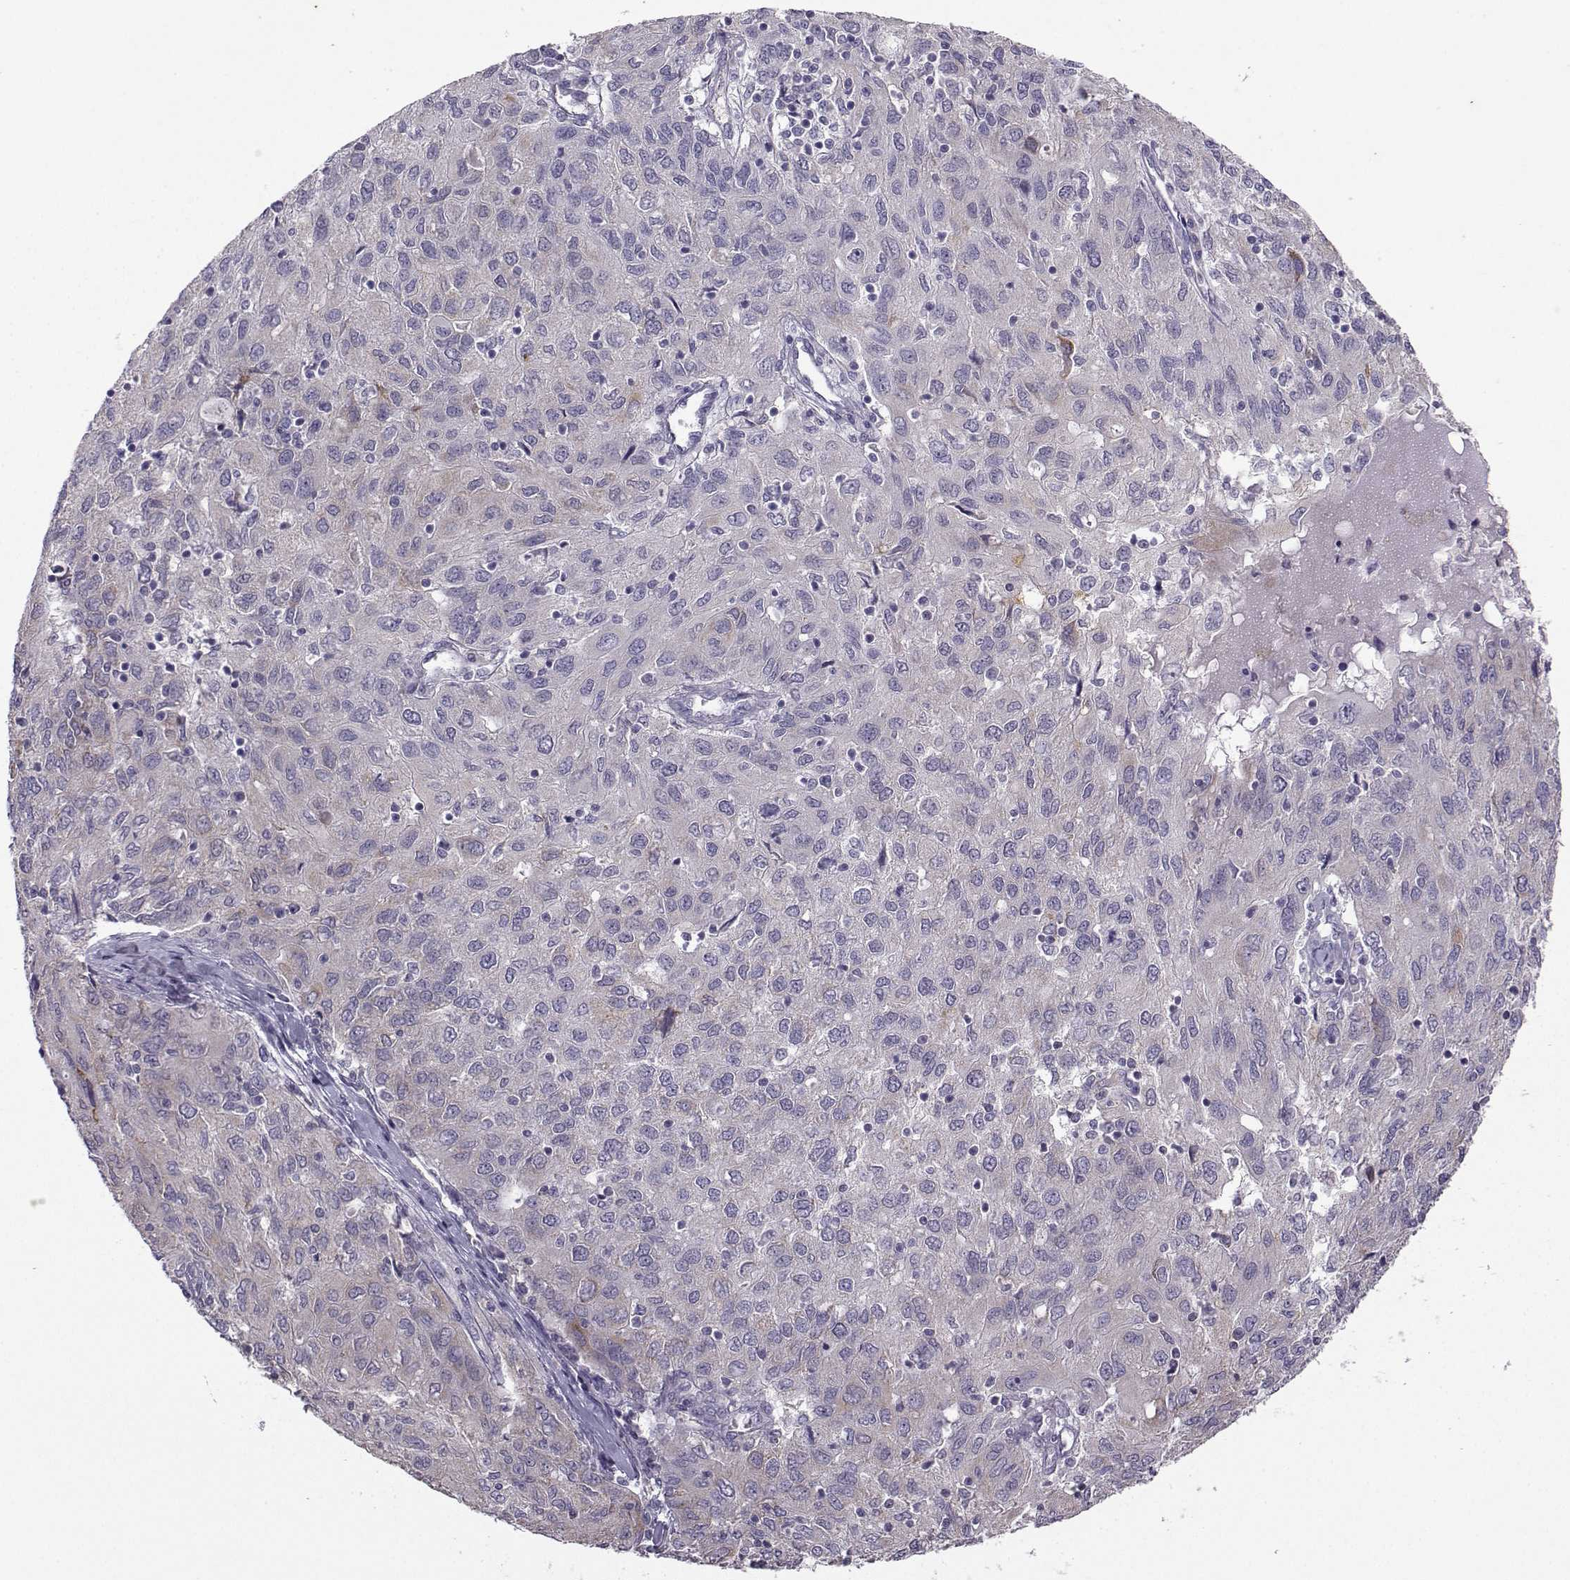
{"staining": {"intensity": "weak", "quantity": "<25%", "location": "cytoplasmic/membranous"}, "tissue": "ovarian cancer", "cell_type": "Tumor cells", "image_type": "cancer", "snomed": [{"axis": "morphology", "description": "Carcinoma, endometroid"}, {"axis": "topography", "description": "Ovary"}], "caption": "Immunohistochemistry (IHC) image of neoplastic tissue: human ovarian cancer (endometroid carcinoma) stained with DAB (3,3'-diaminobenzidine) displays no significant protein positivity in tumor cells.", "gene": "FCAMR", "patient": {"sex": "female", "age": 50}}